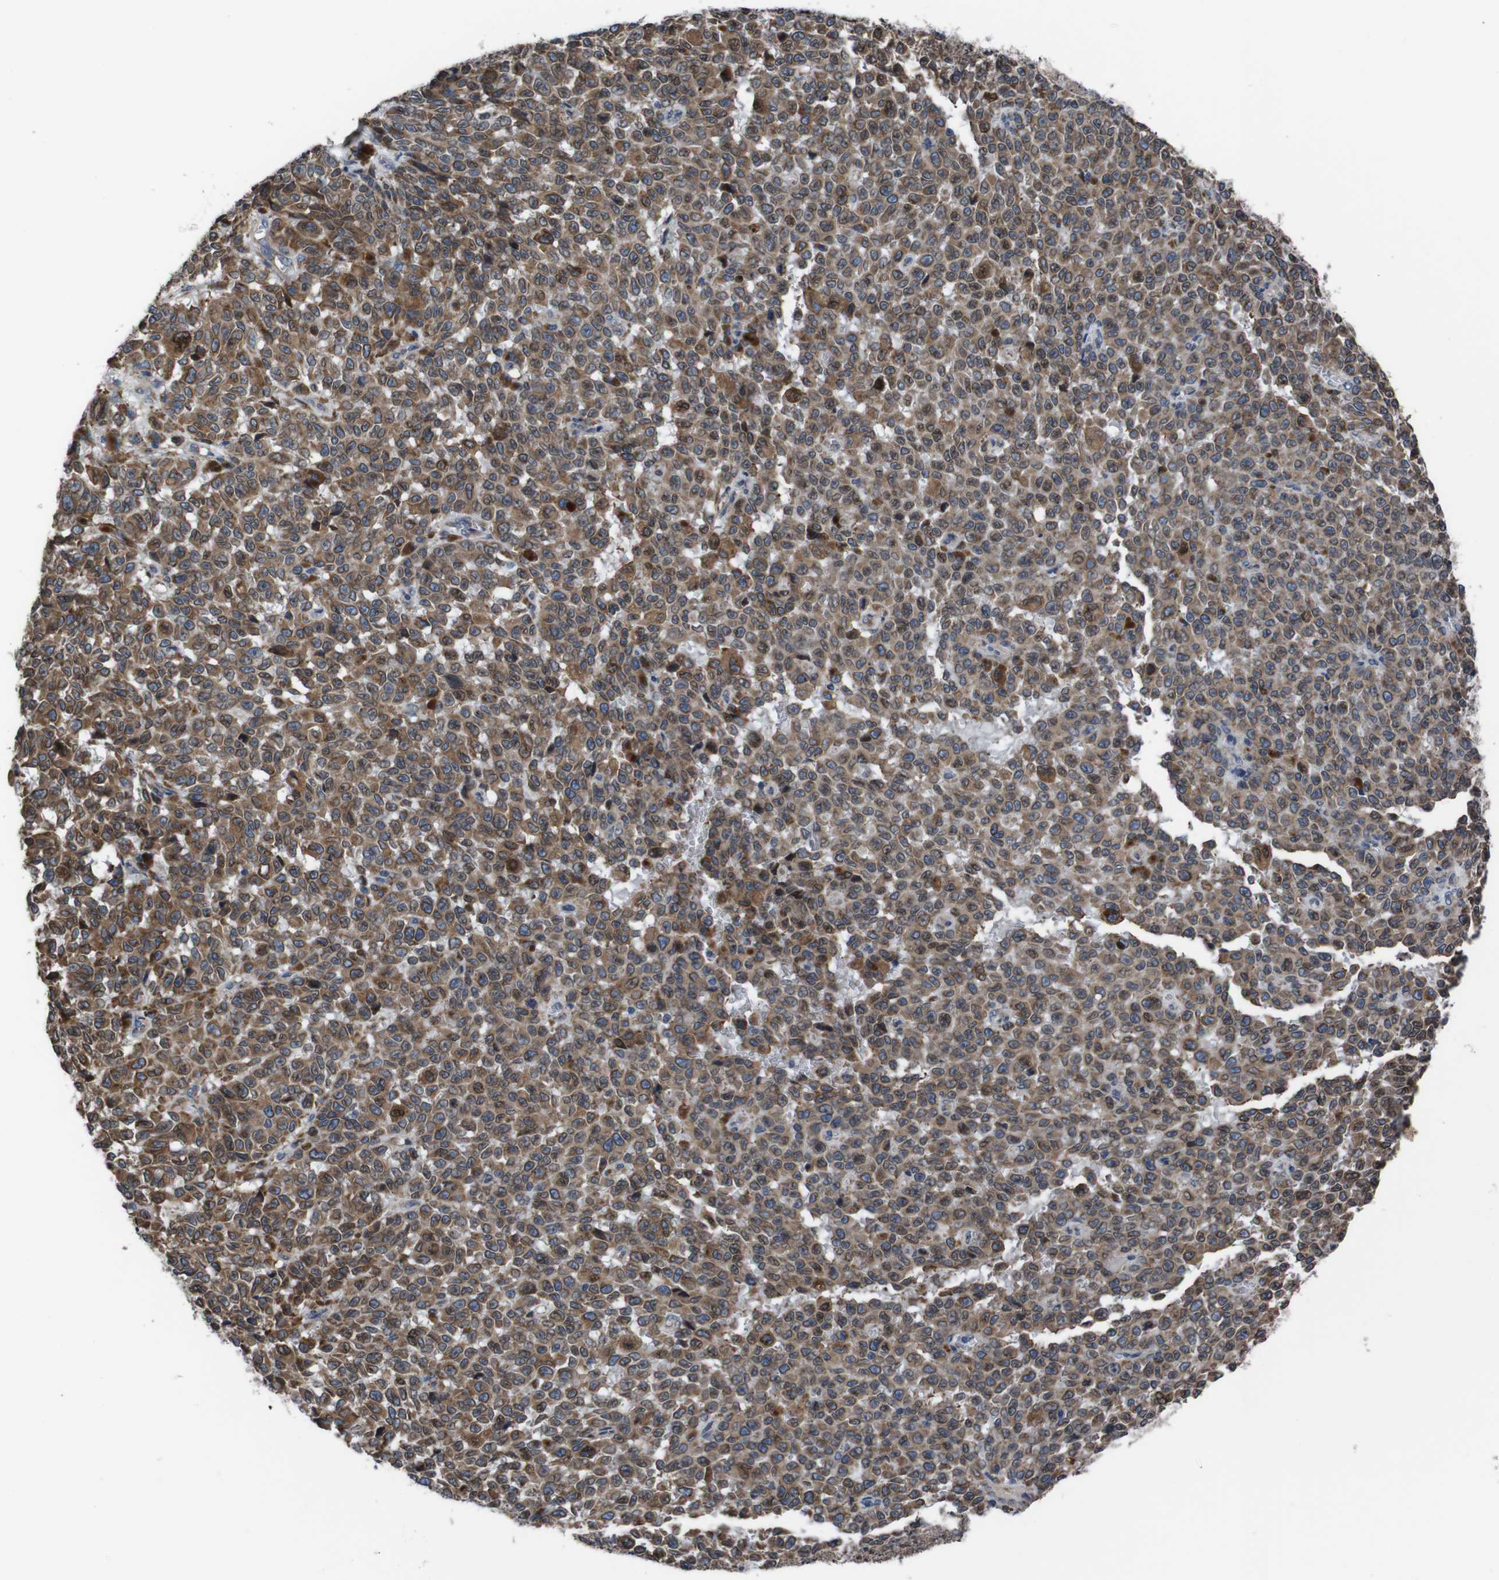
{"staining": {"intensity": "moderate", "quantity": ">75%", "location": "cytoplasmic/membranous"}, "tissue": "melanoma", "cell_type": "Tumor cells", "image_type": "cancer", "snomed": [{"axis": "morphology", "description": "Malignant melanoma, NOS"}, {"axis": "topography", "description": "Skin"}], "caption": "About >75% of tumor cells in human melanoma demonstrate moderate cytoplasmic/membranous protein staining as visualized by brown immunohistochemical staining.", "gene": "SIGMAR1", "patient": {"sex": "female", "age": 82}}